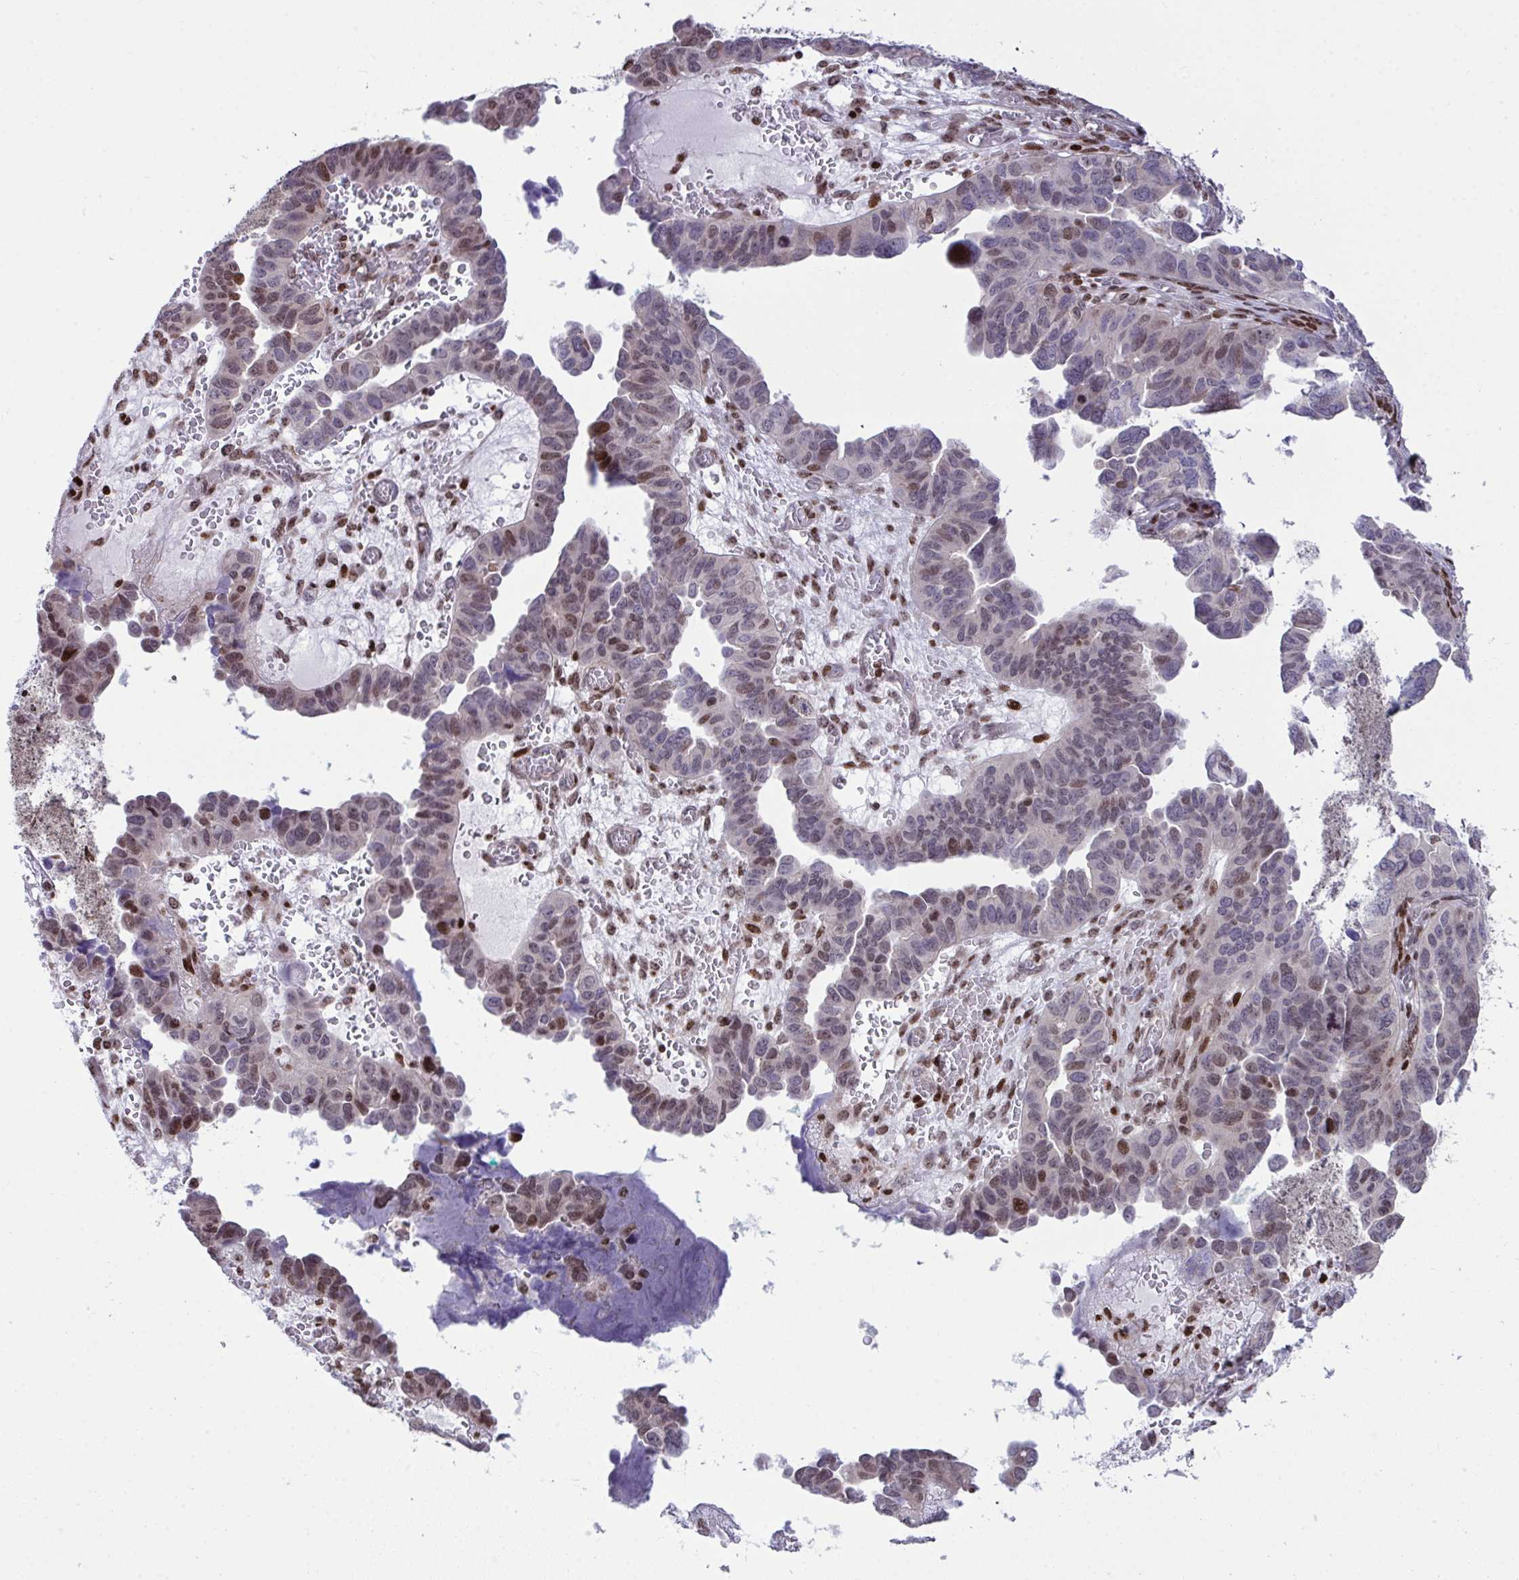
{"staining": {"intensity": "moderate", "quantity": "<25%", "location": "nuclear"}, "tissue": "ovarian cancer", "cell_type": "Tumor cells", "image_type": "cancer", "snomed": [{"axis": "morphology", "description": "Cystadenocarcinoma, serous, NOS"}, {"axis": "topography", "description": "Ovary"}], "caption": "Ovarian cancer stained with DAB (3,3'-diaminobenzidine) IHC displays low levels of moderate nuclear expression in about <25% of tumor cells.", "gene": "RAPGEF5", "patient": {"sex": "female", "age": 64}}